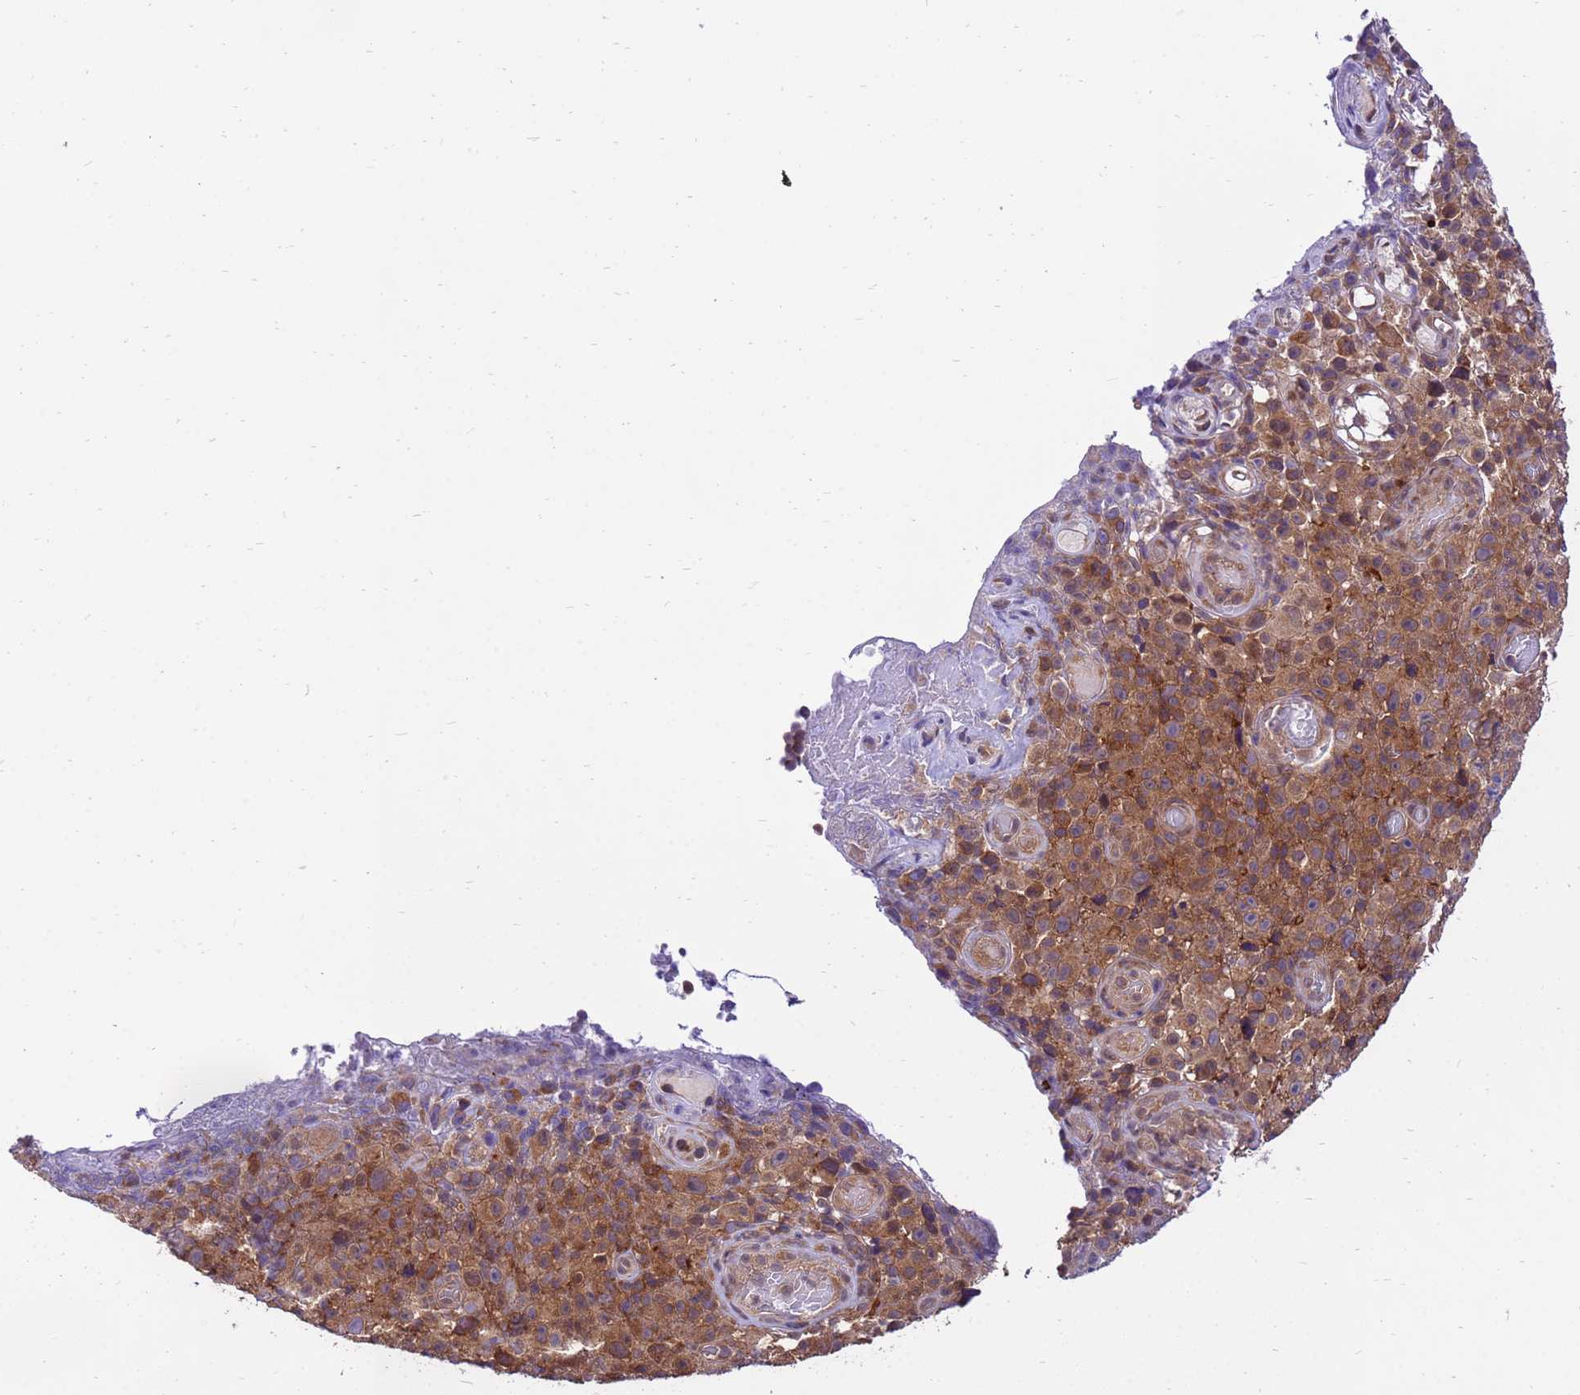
{"staining": {"intensity": "moderate", "quantity": ">75%", "location": "cytoplasmic/membranous"}, "tissue": "melanoma", "cell_type": "Tumor cells", "image_type": "cancer", "snomed": [{"axis": "morphology", "description": "Malignant melanoma, NOS"}, {"axis": "topography", "description": "Skin"}], "caption": "The image reveals staining of malignant melanoma, revealing moderate cytoplasmic/membranous protein expression (brown color) within tumor cells.", "gene": "GET3", "patient": {"sex": "female", "age": 82}}